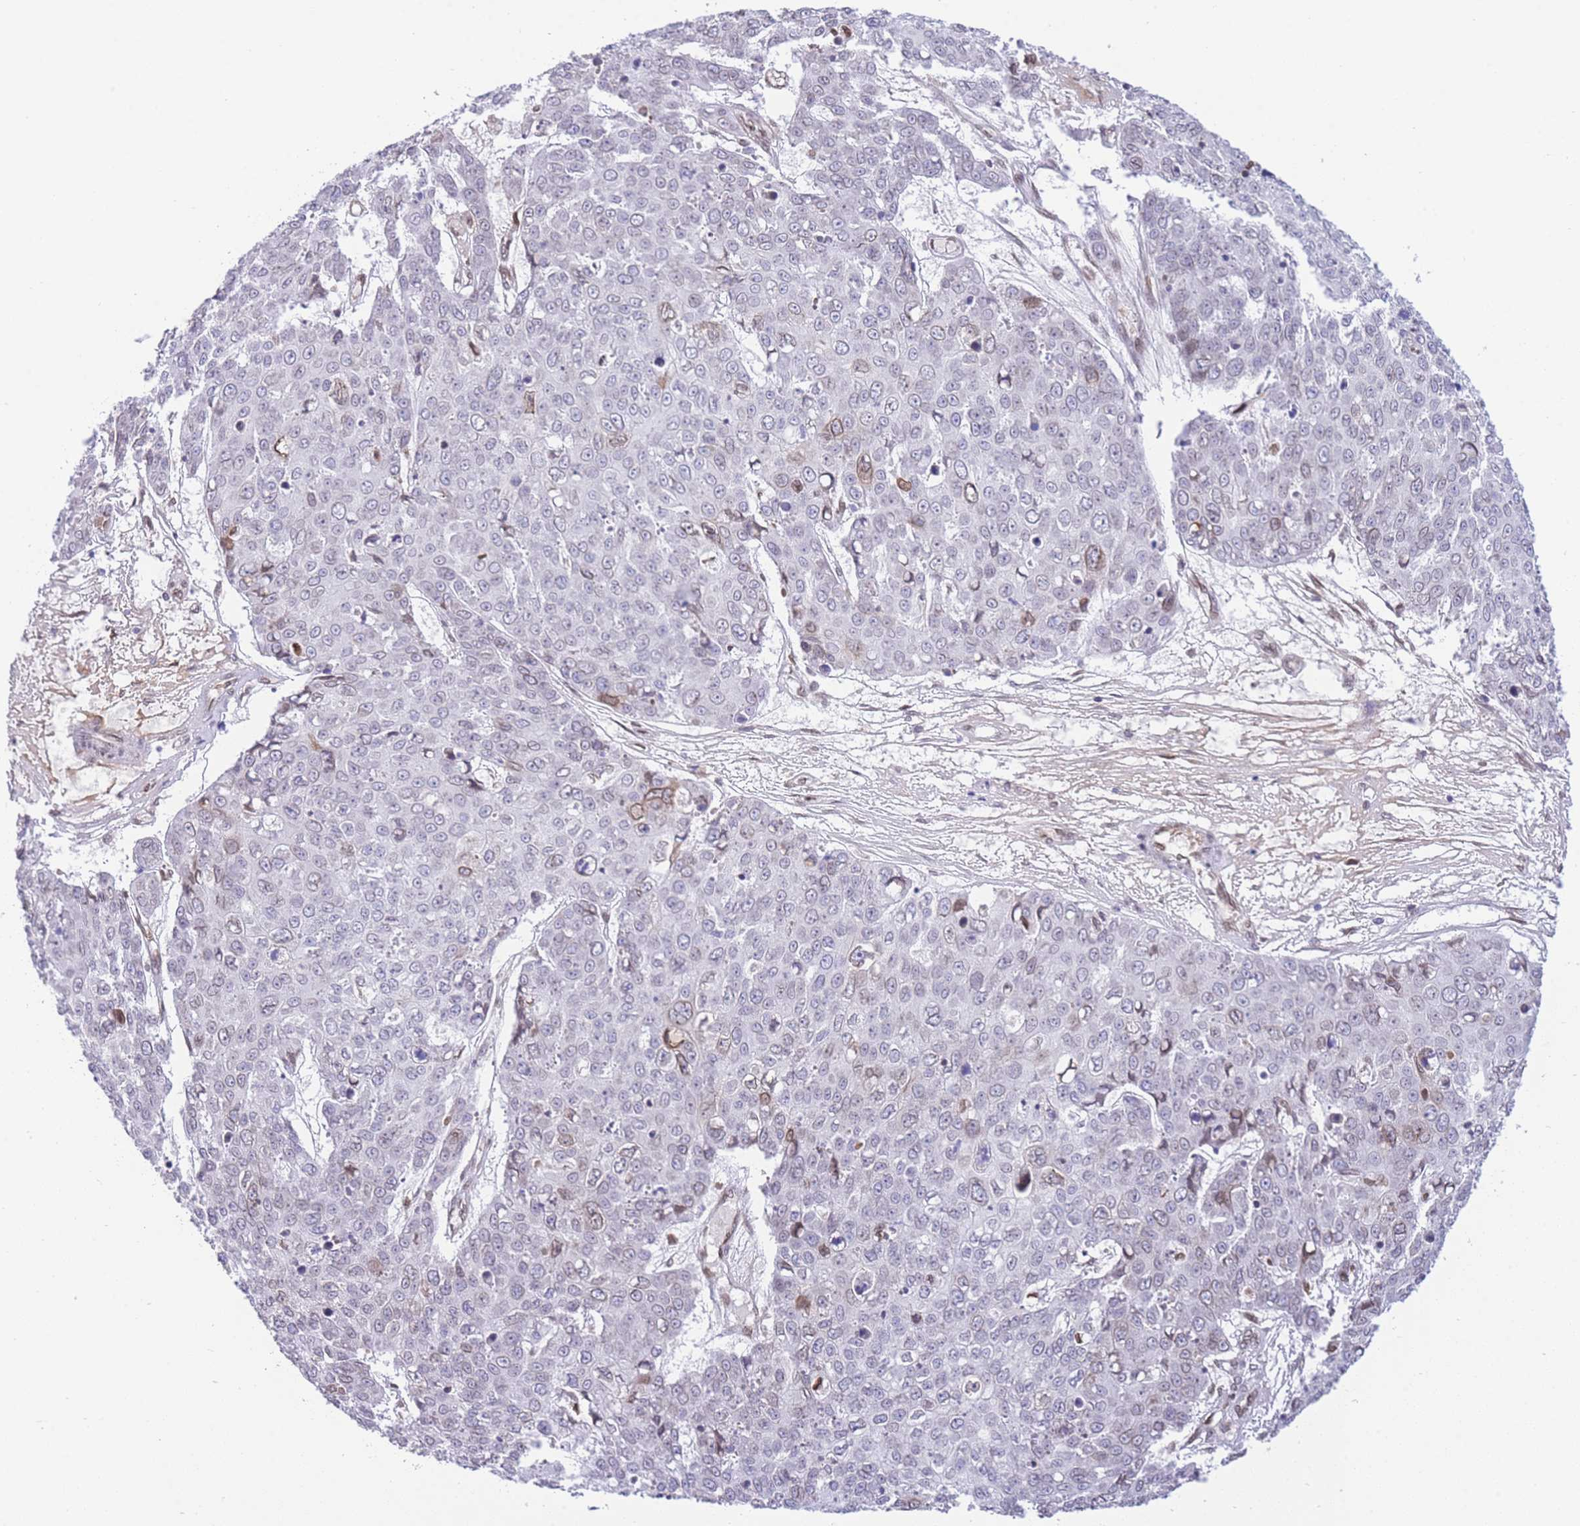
{"staining": {"intensity": "weak", "quantity": "25%-75%", "location": "nuclear"}, "tissue": "skin cancer", "cell_type": "Tumor cells", "image_type": "cancer", "snomed": [{"axis": "morphology", "description": "Normal tissue, NOS"}, {"axis": "morphology", "description": "Squamous cell carcinoma, NOS"}, {"axis": "topography", "description": "Skin"}], "caption": "About 25%-75% of tumor cells in squamous cell carcinoma (skin) demonstrate weak nuclear protein staining as visualized by brown immunohistochemical staining.", "gene": "OR10AD1", "patient": {"sex": "male", "age": 72}}